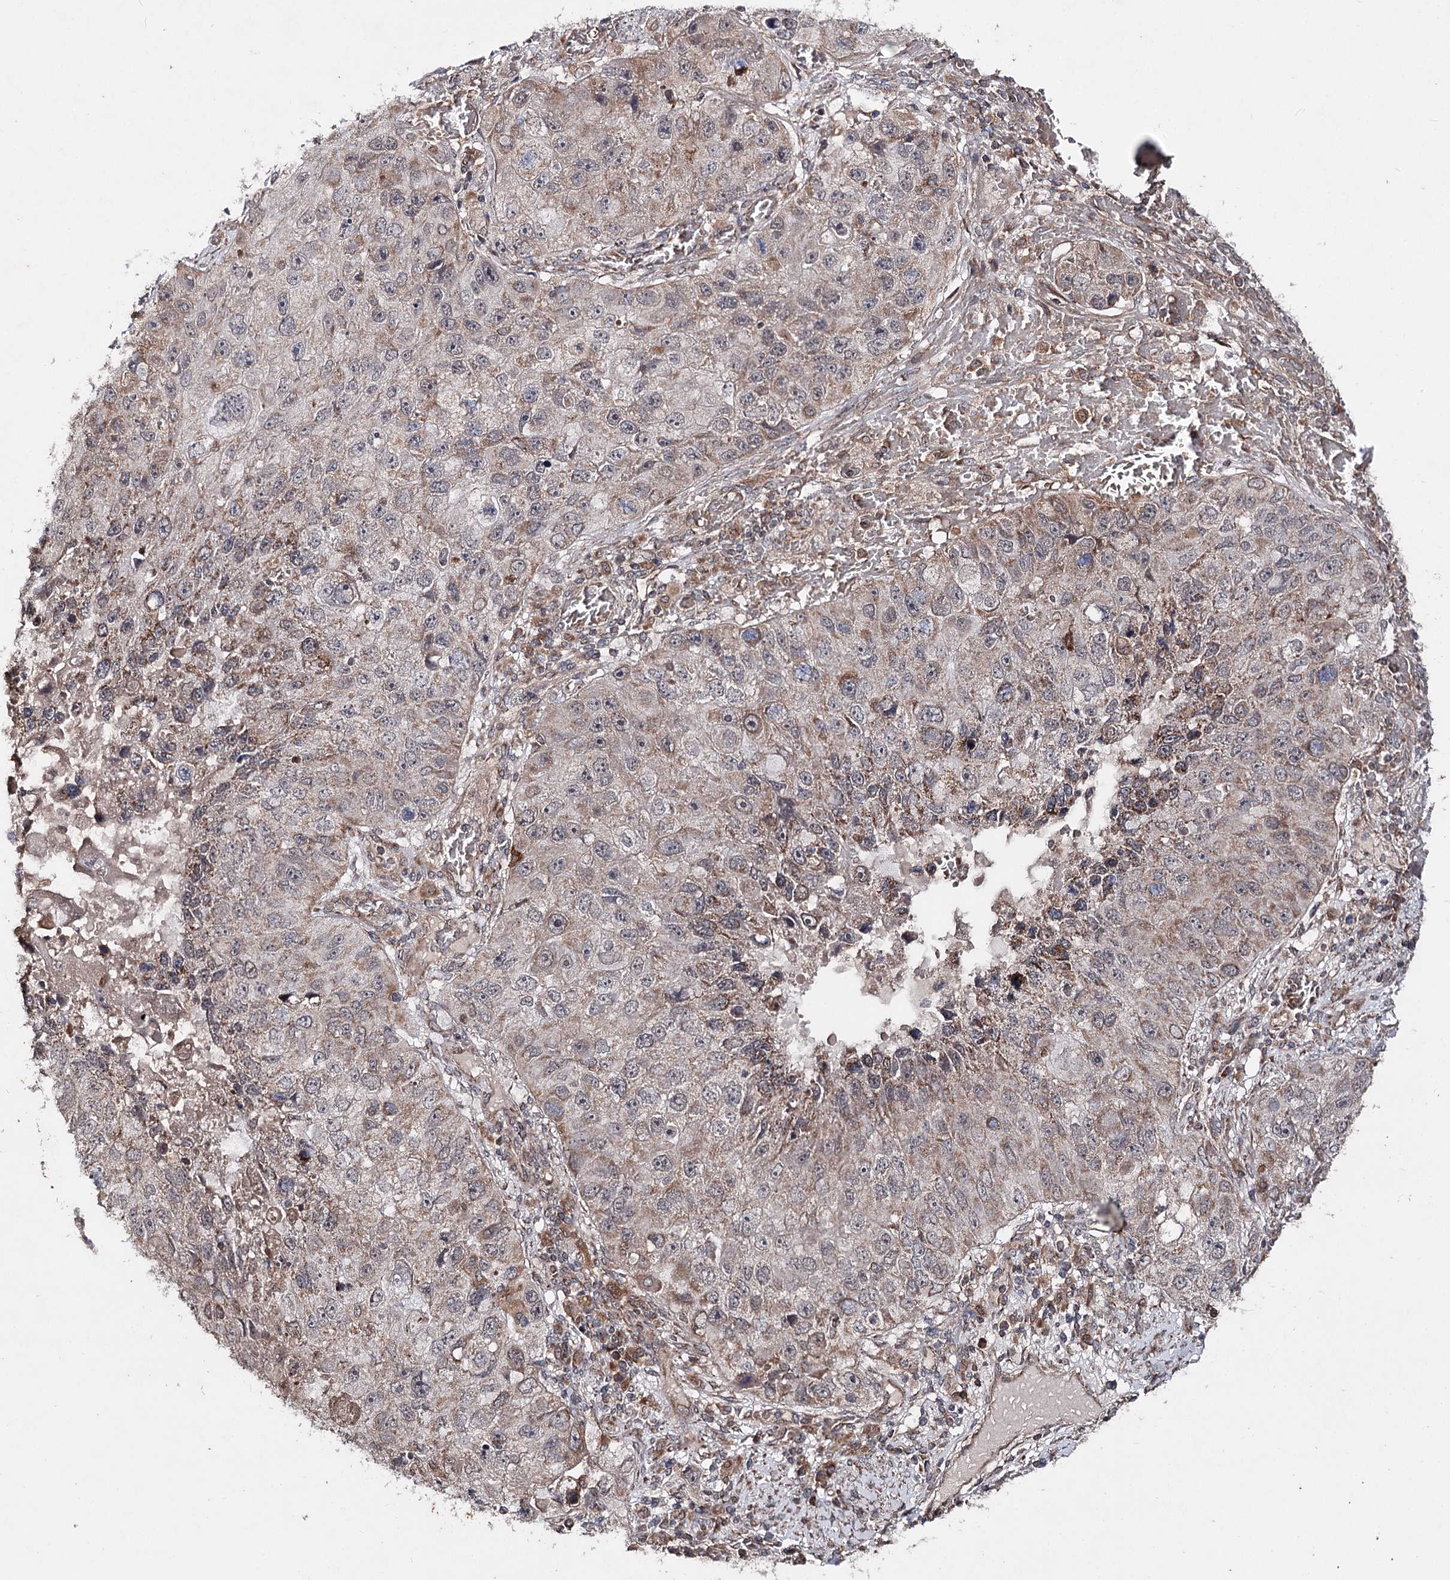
{"staining": {"intensity": "weak", "quantity": "25%-75%", "location": "cytoplasmic/membranous"}, "tissue": "lung cancer", "cell_type": "Tumor cells", "image_type": "cancer", "snomed": [{"axis": "morphology", "description": "Squamous cell carcinoma, NOS"}, {"axis": "topography", "description": "Lung"}], "caption": "Protein staining by immunohistochemistry (IHC) exhibits weak cytoplasmic/membranous staining in about 25%-75% of tumor cells in lung cancer.", "gene": "MINDY3", "patient": {"sex": "male", "age": 61}}